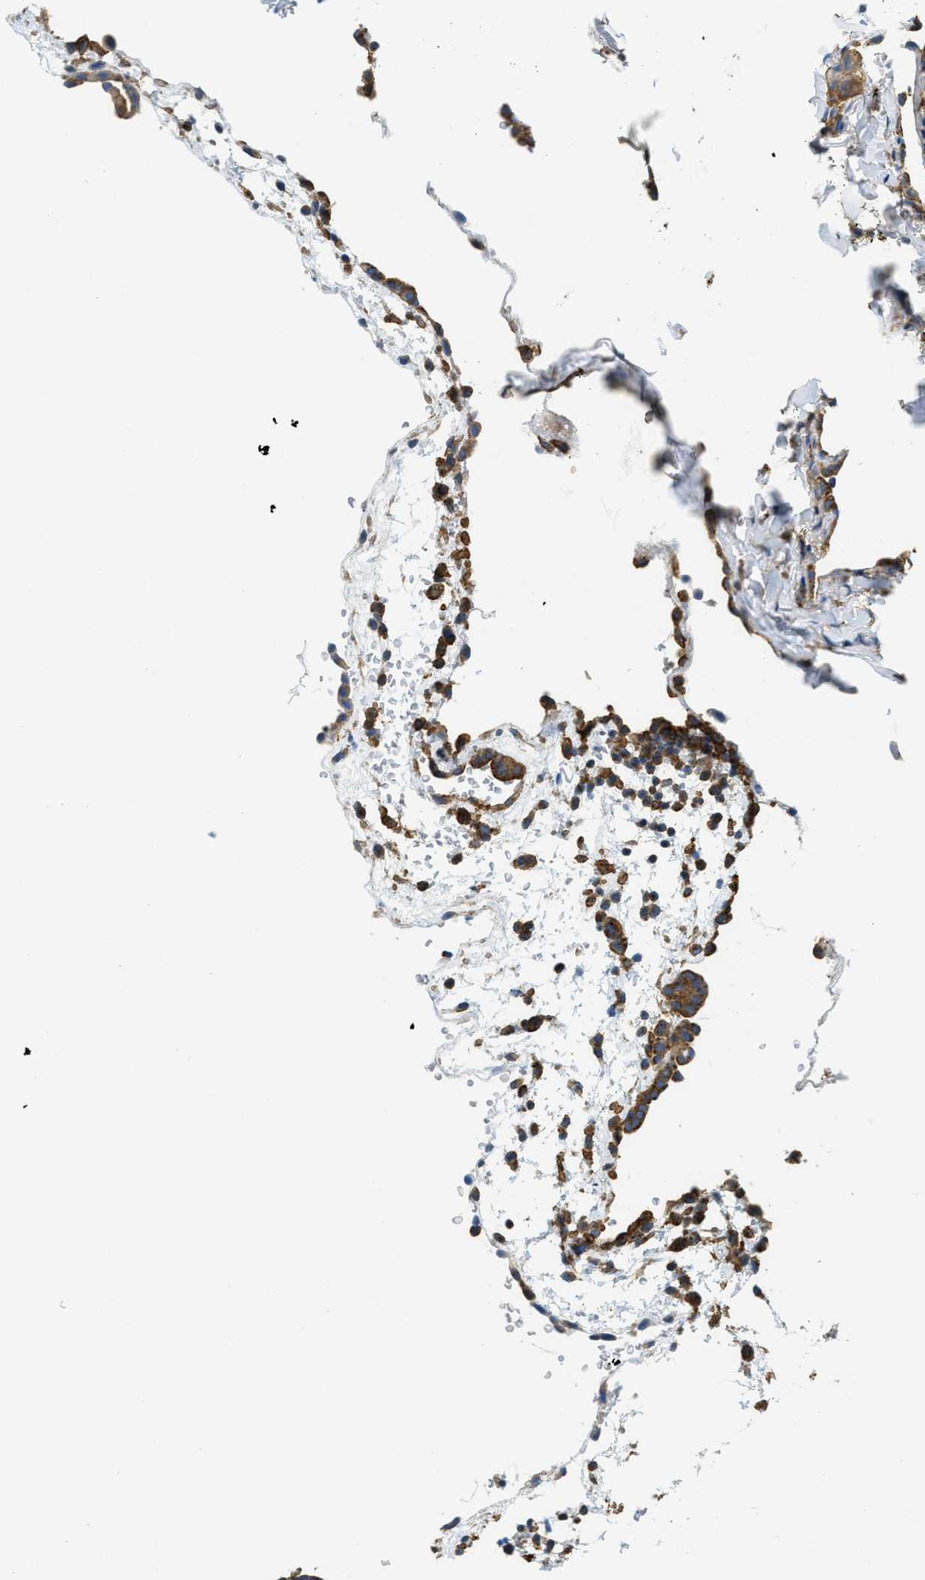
{"staining": {"intensity": "moderate", "quantity": "<25%", "location": "cytoplasmic/membranous"}, "tissue": "lung", "cell_type": "Alveolar cells", "image_type": "normal", "snomed": [{"axis": "morphology", "description": "Normal tissue, NOS"}, {"axis": "topography", "description": "Lung"}], "caption": "Immunohistochemistry (IHC) (DAB (3,3'-diaminobenzidine)) staining of normal lung shows moderate cytoplasmic/membranous protein expression in about <25% of alveolar cells. The protein is stained brown, and the nuclei are stained in blue (DAB (3,3'-diaminobenzidine) IHC with brightfield microscopy, high magnification).", "gene": "AP2B1", "patient": {"sex": "male", "age": 59}}